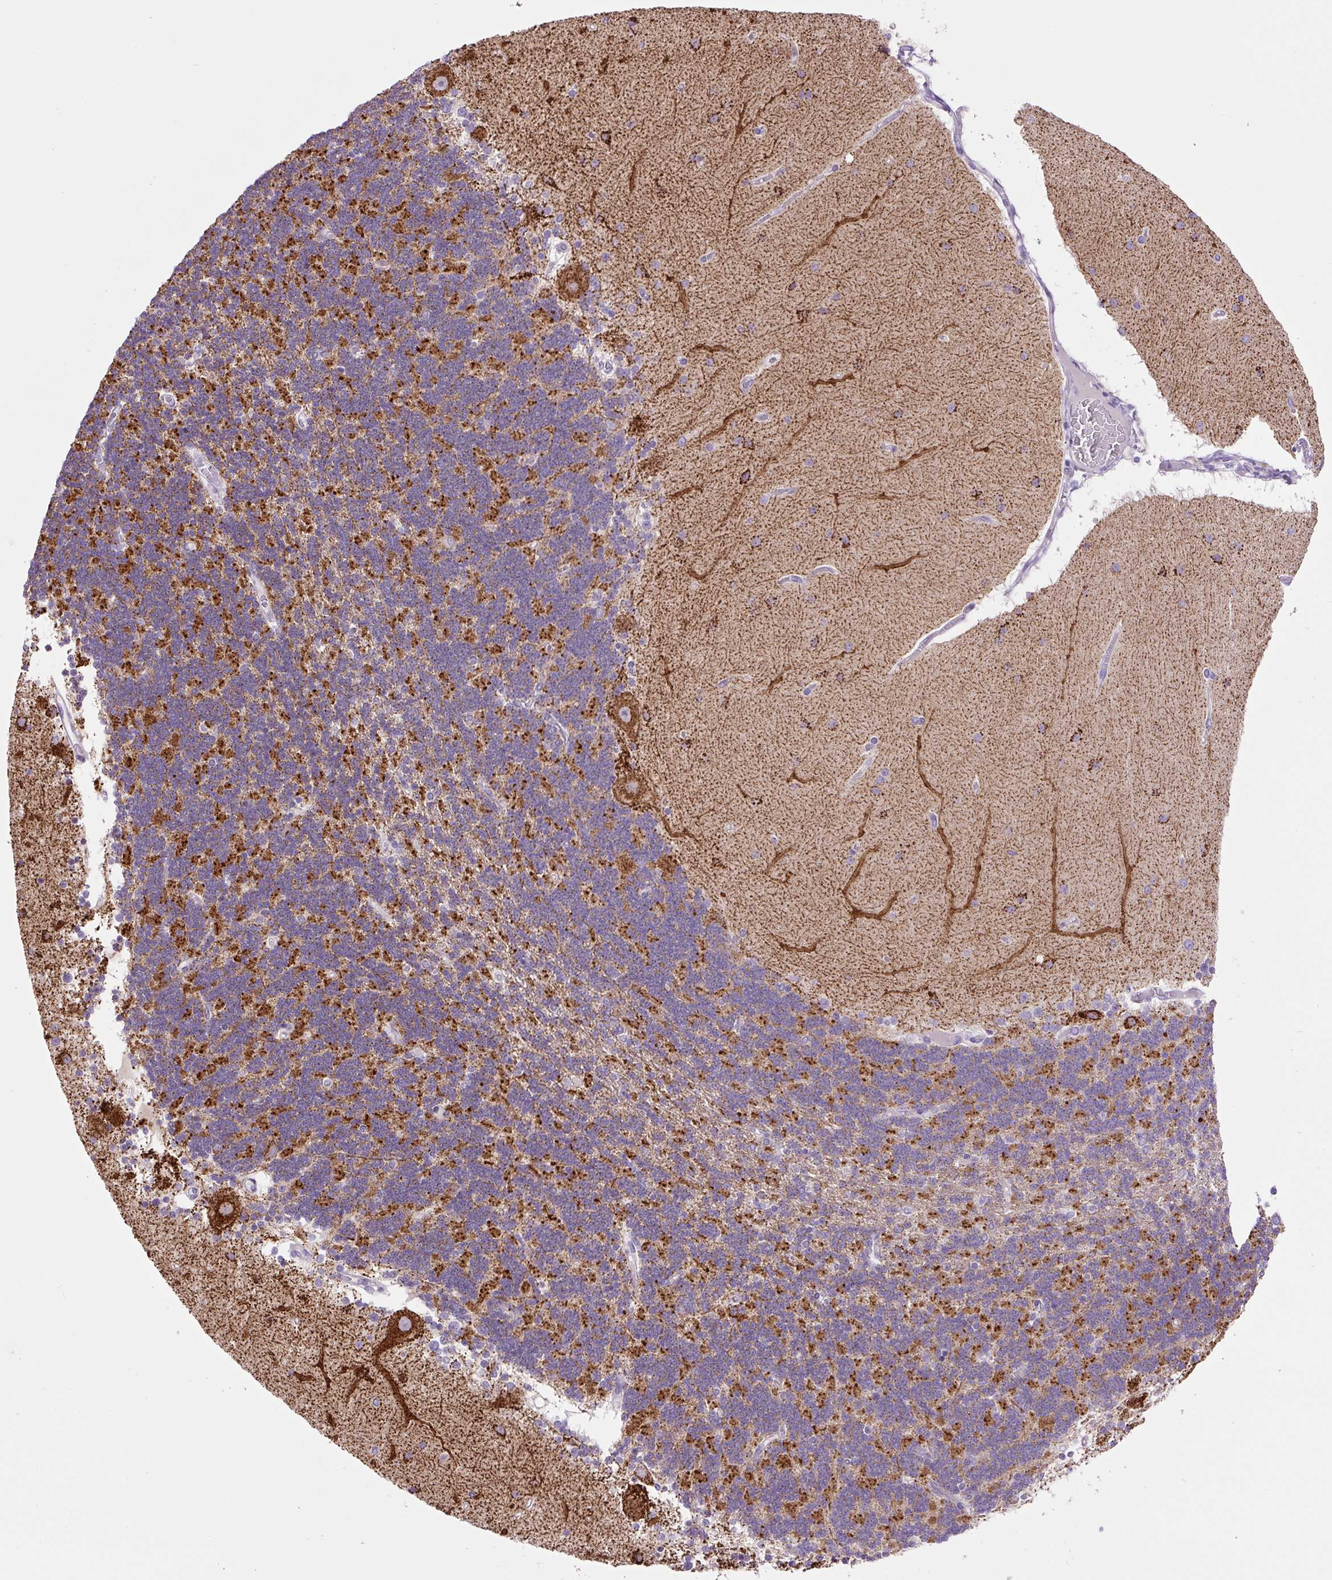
{"staining": {"intensity": "strong", "quantity": "25%-75%", "location": "cytoplasmic/membranous"}, "tissue": "cerebellum", "cell_type": "Cells in granular layer", "image_type": "normal", "snomed": [{"axis": "morphology", "description": "Normal tissue, NOS"}, {"axis": "topography", "description": "Cerebellum"}], "caption": "About 25%-75% of cells in granular layer in benign human cerebellum exhibit strong cytoplasmic/membranous protein staining as visualized by brown immunohistochemical staining.", "gene": "OGDHL", "patient": {"sex": "female", "age": 54}}